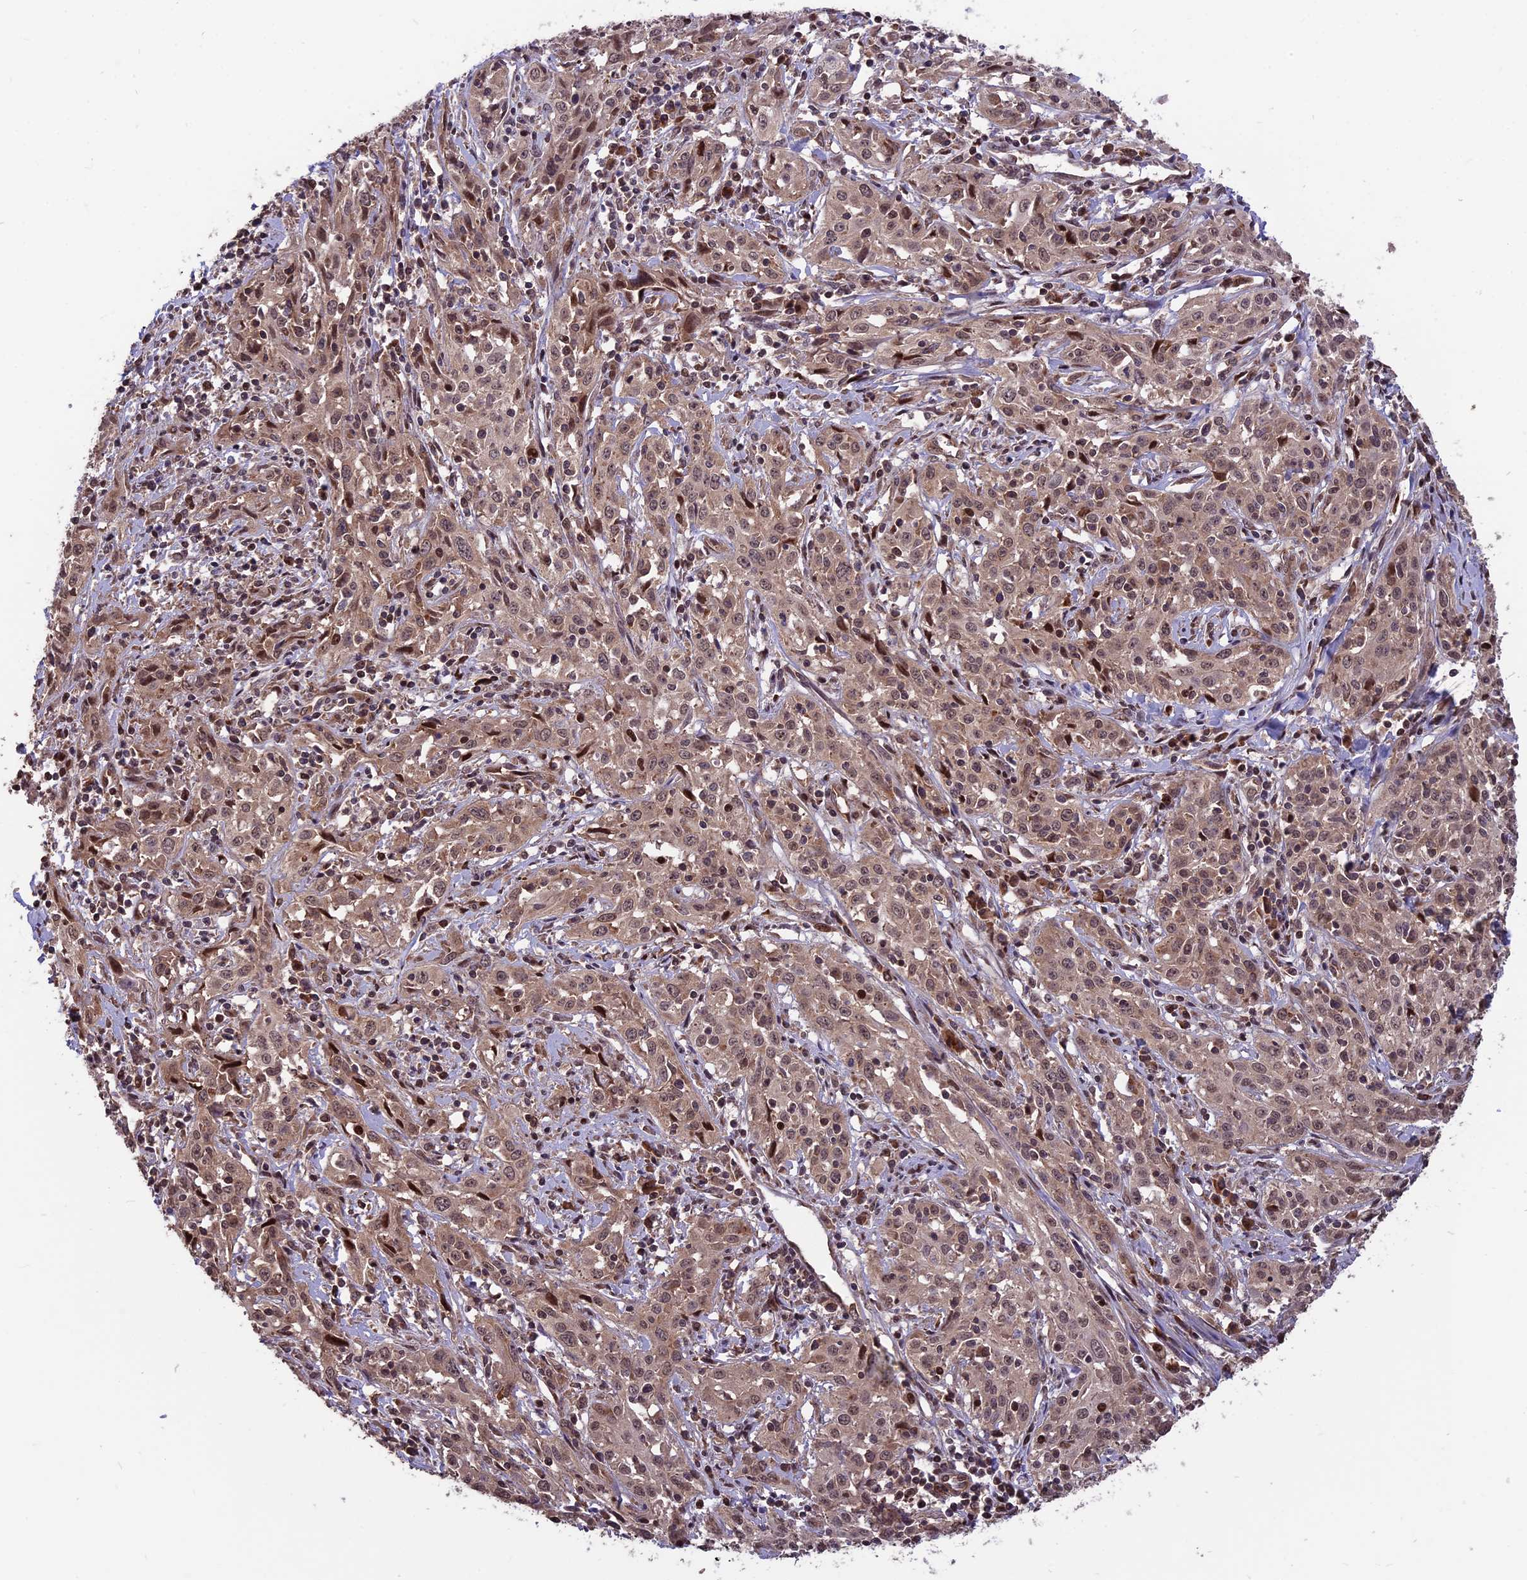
{"staining": {"intensity": "weak", "quantity": ">75%", "location": "cytoplasmic/membranous,nuclear"}, "tissue": "cervical cancer", "cell_type": "Tumor cells", "image_type": "cancer", "snomed": [{"axis": "morphology", "description": "Squamous cell carcinoma, NOS"}, {"axis": "topography", "description": "Cervix"}], "caption": "Cervical cancer (squamous cell carcinoma) was stained to show a protein in brown. There is low levels of weak cytoplasmic/membranous and nuclear positivity in about >75% of tumor cells.", "gene": "ZNF598", "patient": {"sex": "female", "age": 57}}